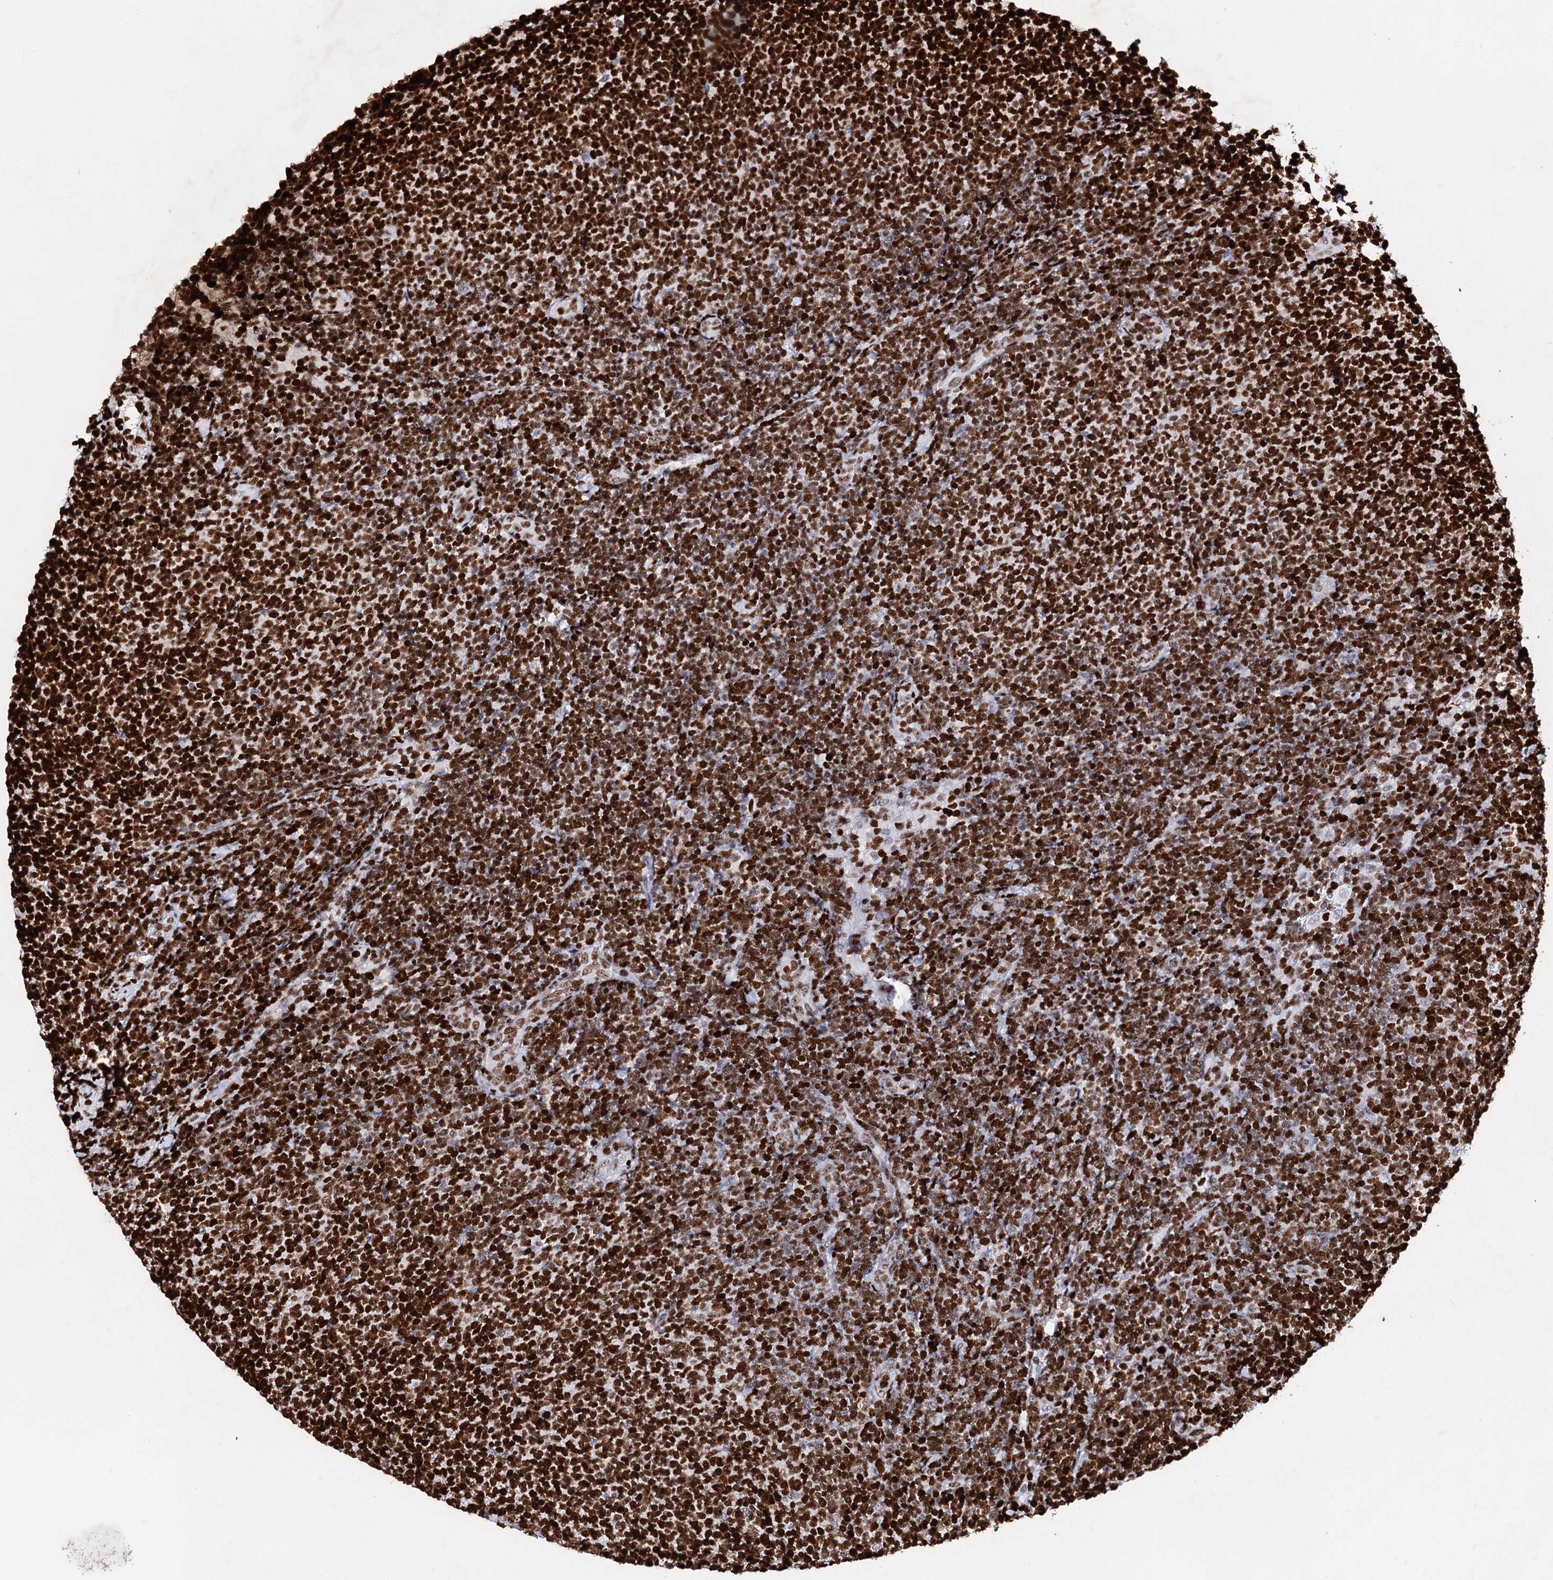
{"staining": {"intensity": "strong", "quantity": "25%-75%", "location": "nuclear"}, "tissue": "lymphoma", "cell_type": "Tumor cells", "image_type": "cancer", "snomed": [{"axis": "morphology", "description": "Malignant lymphoma, non-Hodgkin's type, Low grade"}, {"axis": "topography", "description": "Lymph node"}], "caption": "Human lymphoma stained with a protein marker demonstrates strong staining in tumor cells.", "gene": "HMGB2", "patient": {"sex": "male", "age": 66}}